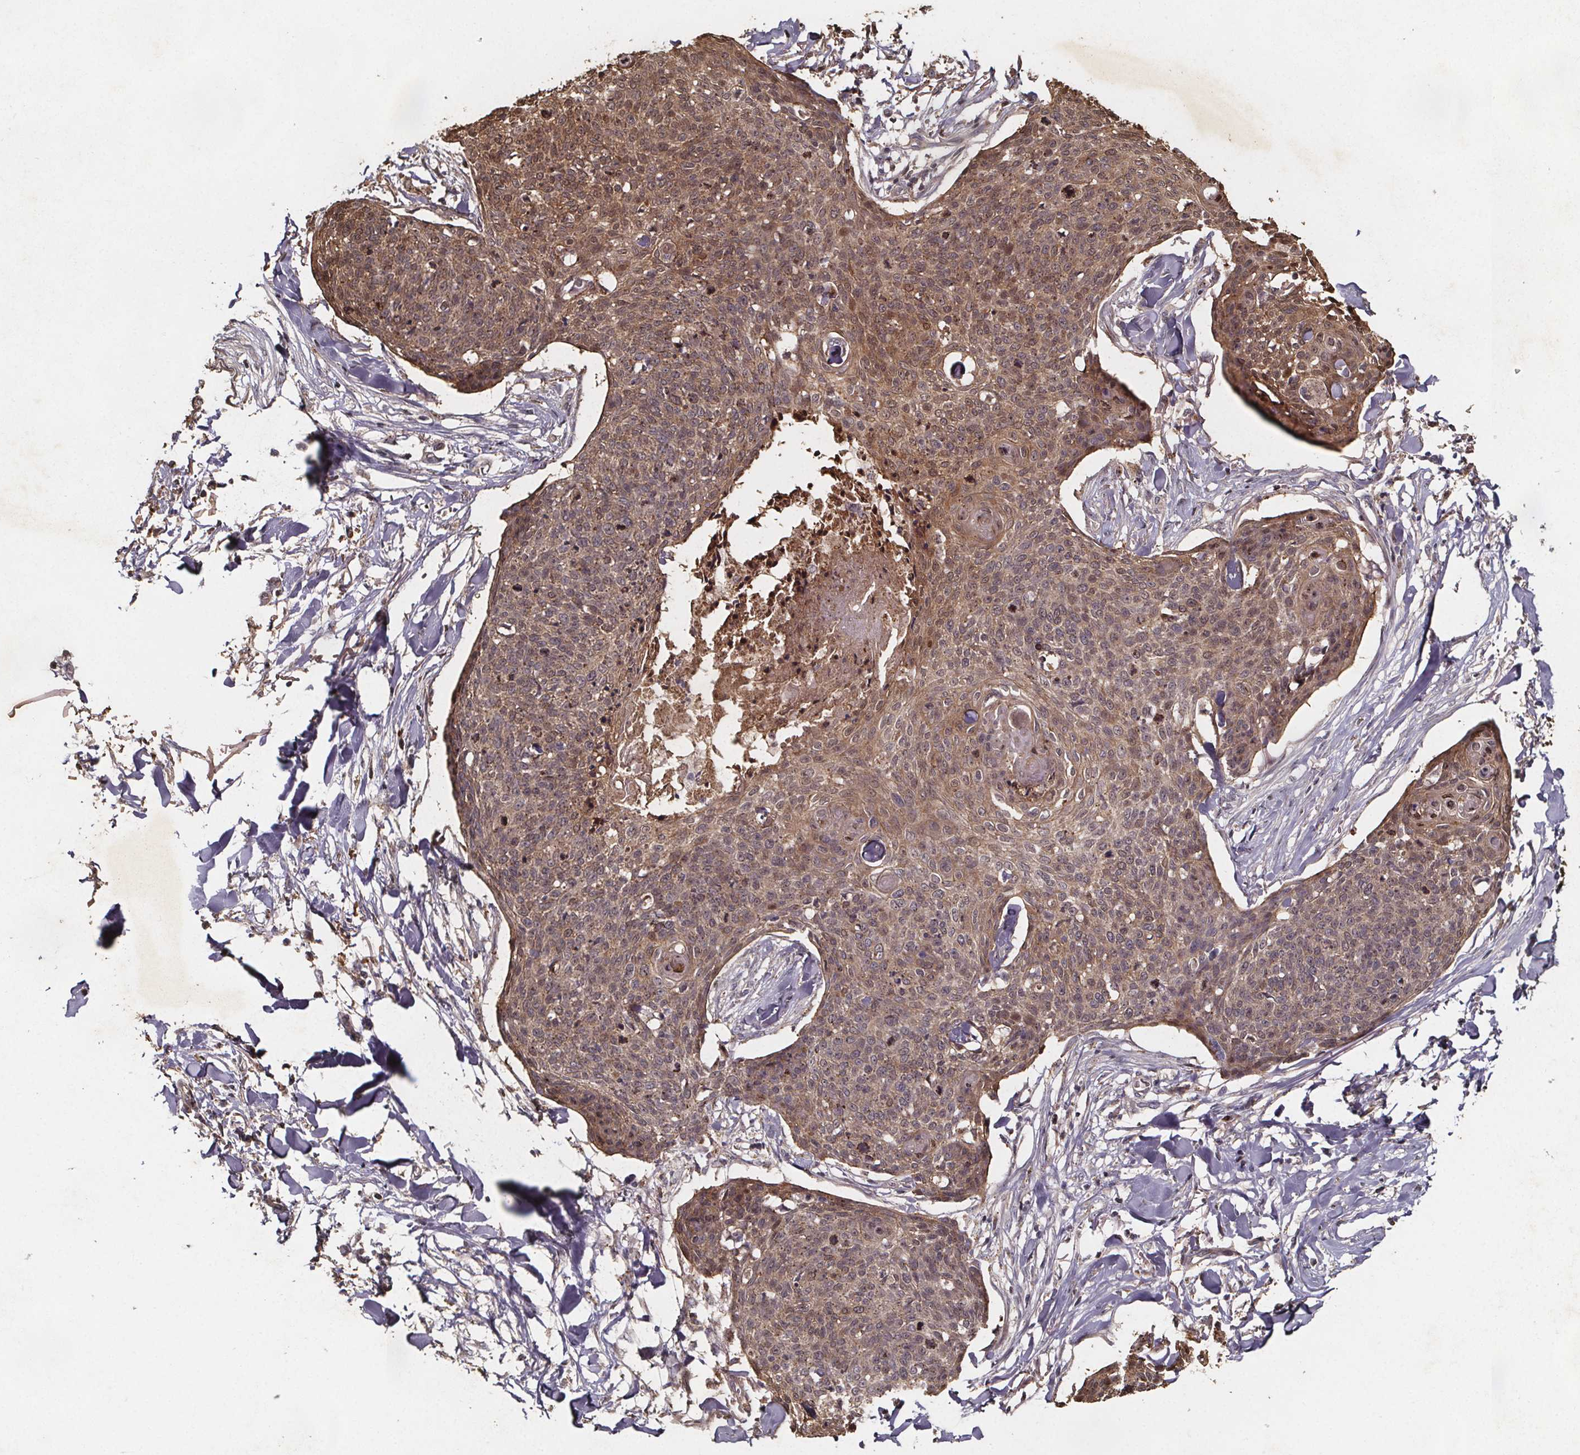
{"staining": {"intensity": "moderate", "quantity": ">75%", "location": "cytoplasmic/membranous"}, "tissue": "skin cancer", "cell_type": "Tumor cells", "image_type": "cancer", "snomed": [{"axis": "morphology", "description": "Squamous cell carcinoma, NOS"}, {"axis": "topography", "description": "Skin"}, {"axis": "topography", "description": "Vulva"}], "caption": "Tumor cells show medium levels of moderate cytoplasmic/membranous expression in approximately >75% of cells in human skin squamous cell carcinoma. (Stains: DAB (3,3'-diaminobenzidine) in brown, nuclei in blue, Microscopy: brightfield microscopy at high magnification).", "gene": "ZNF879", "patient": {"sex": "female", "age": 75}}